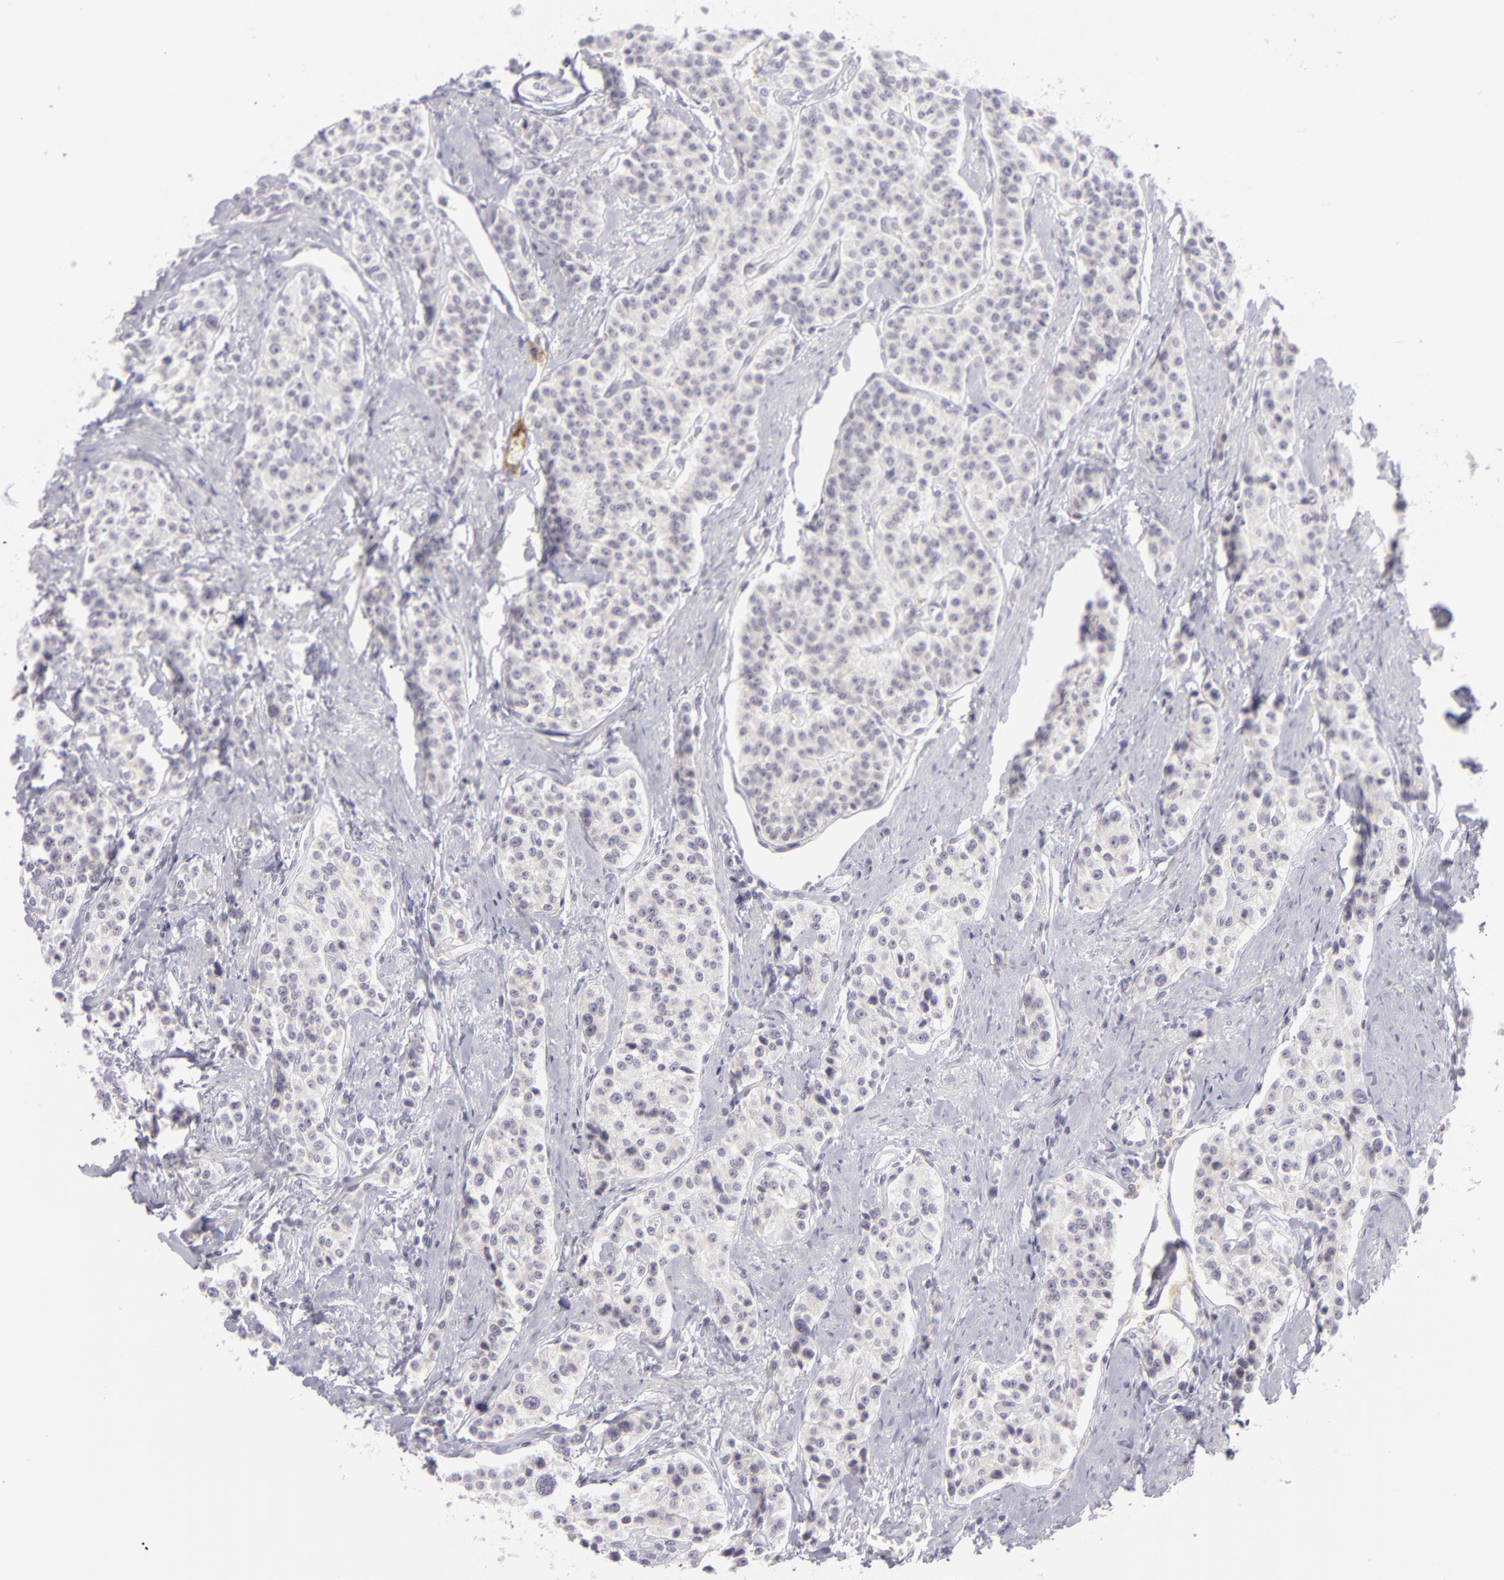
{"staining": {"intensity": "negative", "quantity": "none", "location": "none"}, "tissue": "carcinoid", "cell_type": "Tumor cells", "image_type": "cancer", "snomed": [{"axis": "morphology", "description": "Carcinoid, malignant, NOS"}, {"axis": "topography", "description": "Stomach"}], "caption": "A histopathology image of carcinoid stained for a protein displays no brown staining in tumor cells.", "gene": "CTNNB1", "patient": {"sex": "female", "age": 76}}